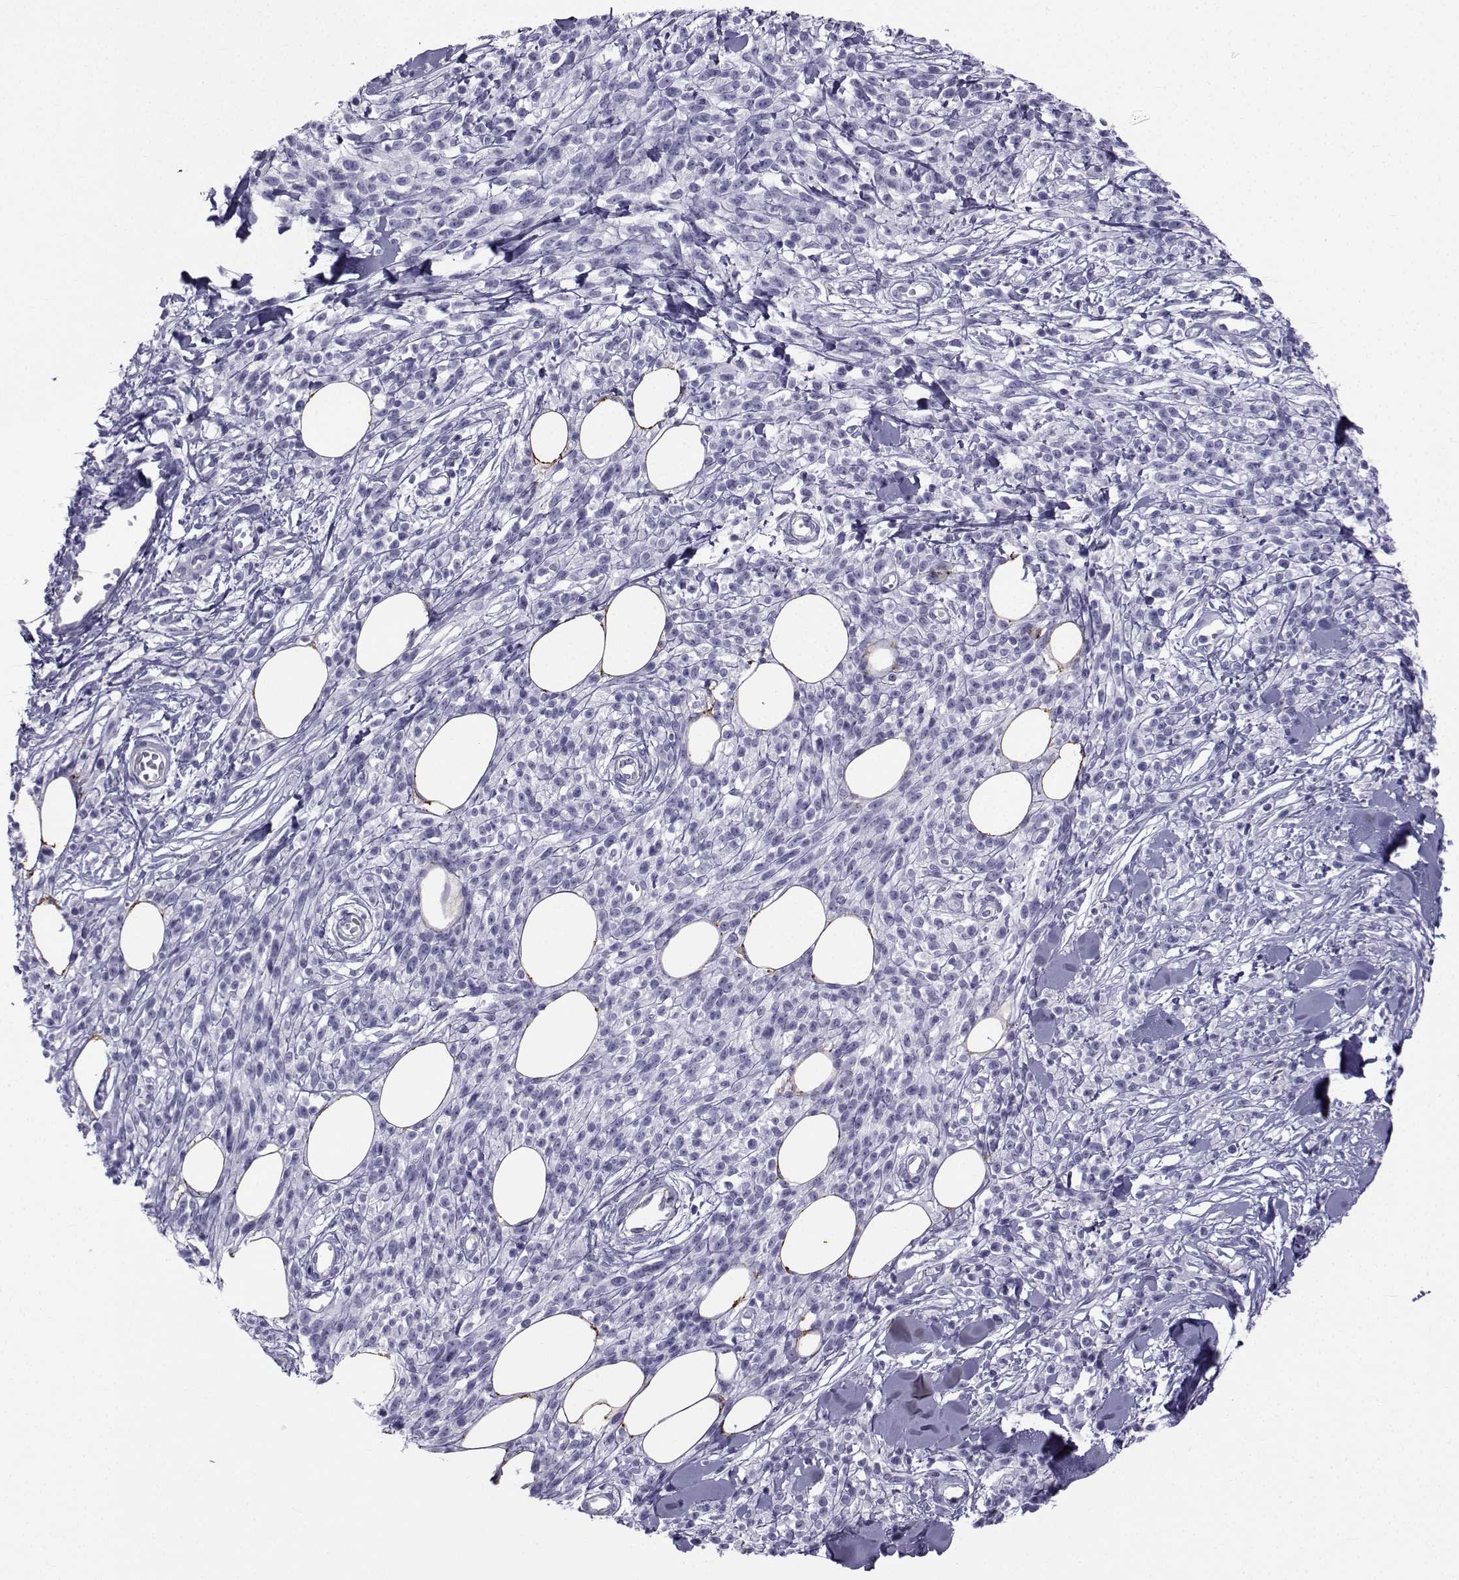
{"staining": {"intensity": "negative", "quantity": "none", "location": "none"}, "tissue": "melanoma", "cell_type": "Tumor cells", "image_type": "cancer", "snomed": [{"axis": "morphology", "description": "Malignant melanoma, NOS"}, {"axis": "topography", "description": "Skin"}, {"axis": "topography", "description": "Skin of trunk"}], "caption": "A histopathology image of melanoma stained for a protein demonstrates no brown staining in tumor cells. (Stains: DAB immunohistochemistry (IHC) with hematoxylin counter stain, Microscopy: brightfield microscopy at high magnification).", "gene": "SPANXD", "patient": {"sex": "male", "age": 74}}